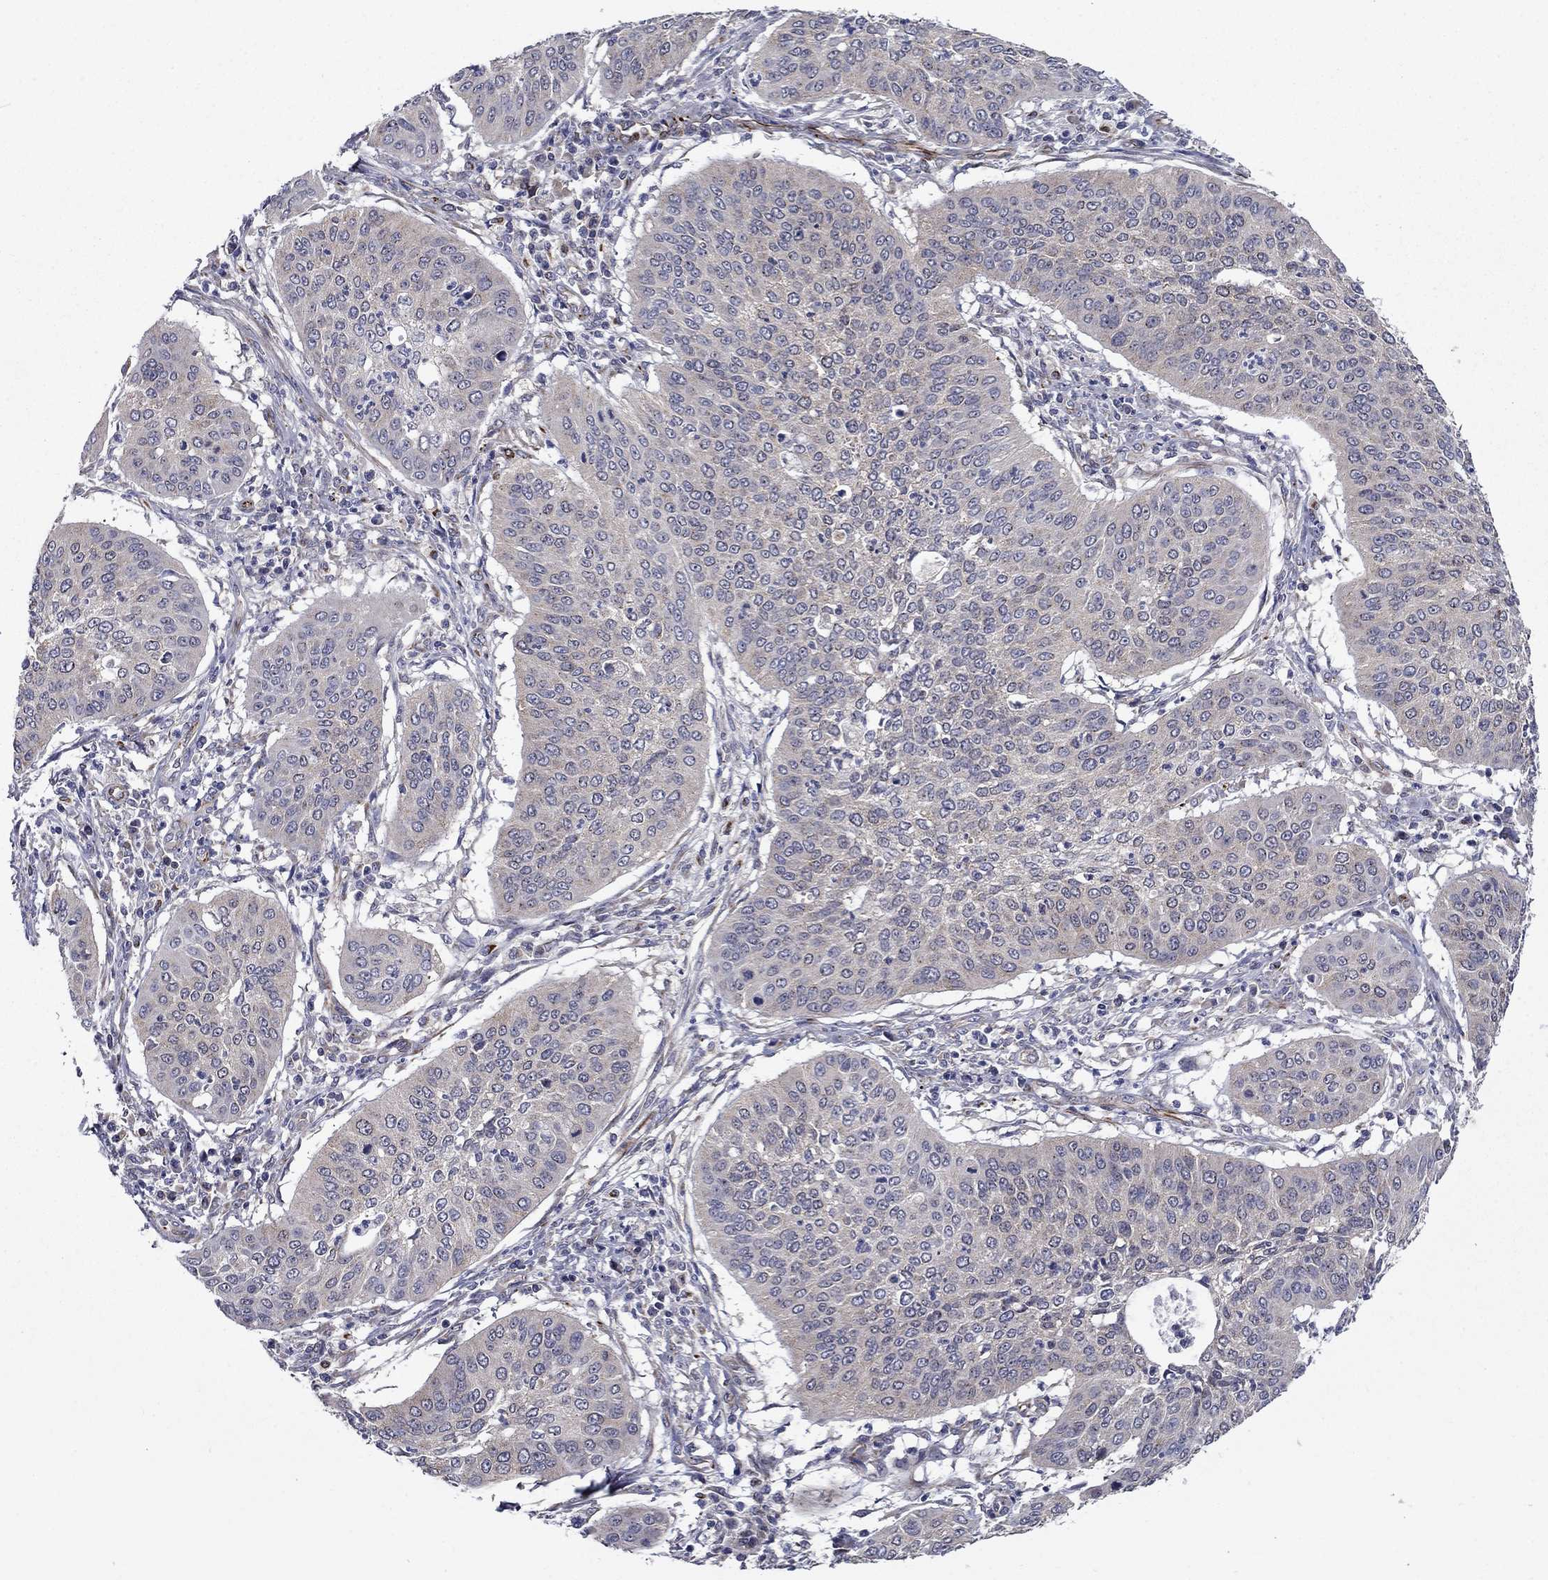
{"staining": {"intensity": "negative", "quantity": "none", "location": "none"}, "tissue": "cervical cancer", "cell_type": "Tumor cells", "image_type": "cancer", "snomed": [{"axis": "morphology", "description": "Normal tissue, NOS"}, {"axis": "morphology", "description": "Squamous cell carcinoma, NOS"}, {"axis": "topography", "description": "Cervix"}], "caption": "Tumor cells show no significant staining in squamous cell carcinoma (cervical). (Immunohistochemistry, brightfield microscopy, high magnification).", "gene": "LACTB2", "patient": {"sex": "female", "age": 39}}